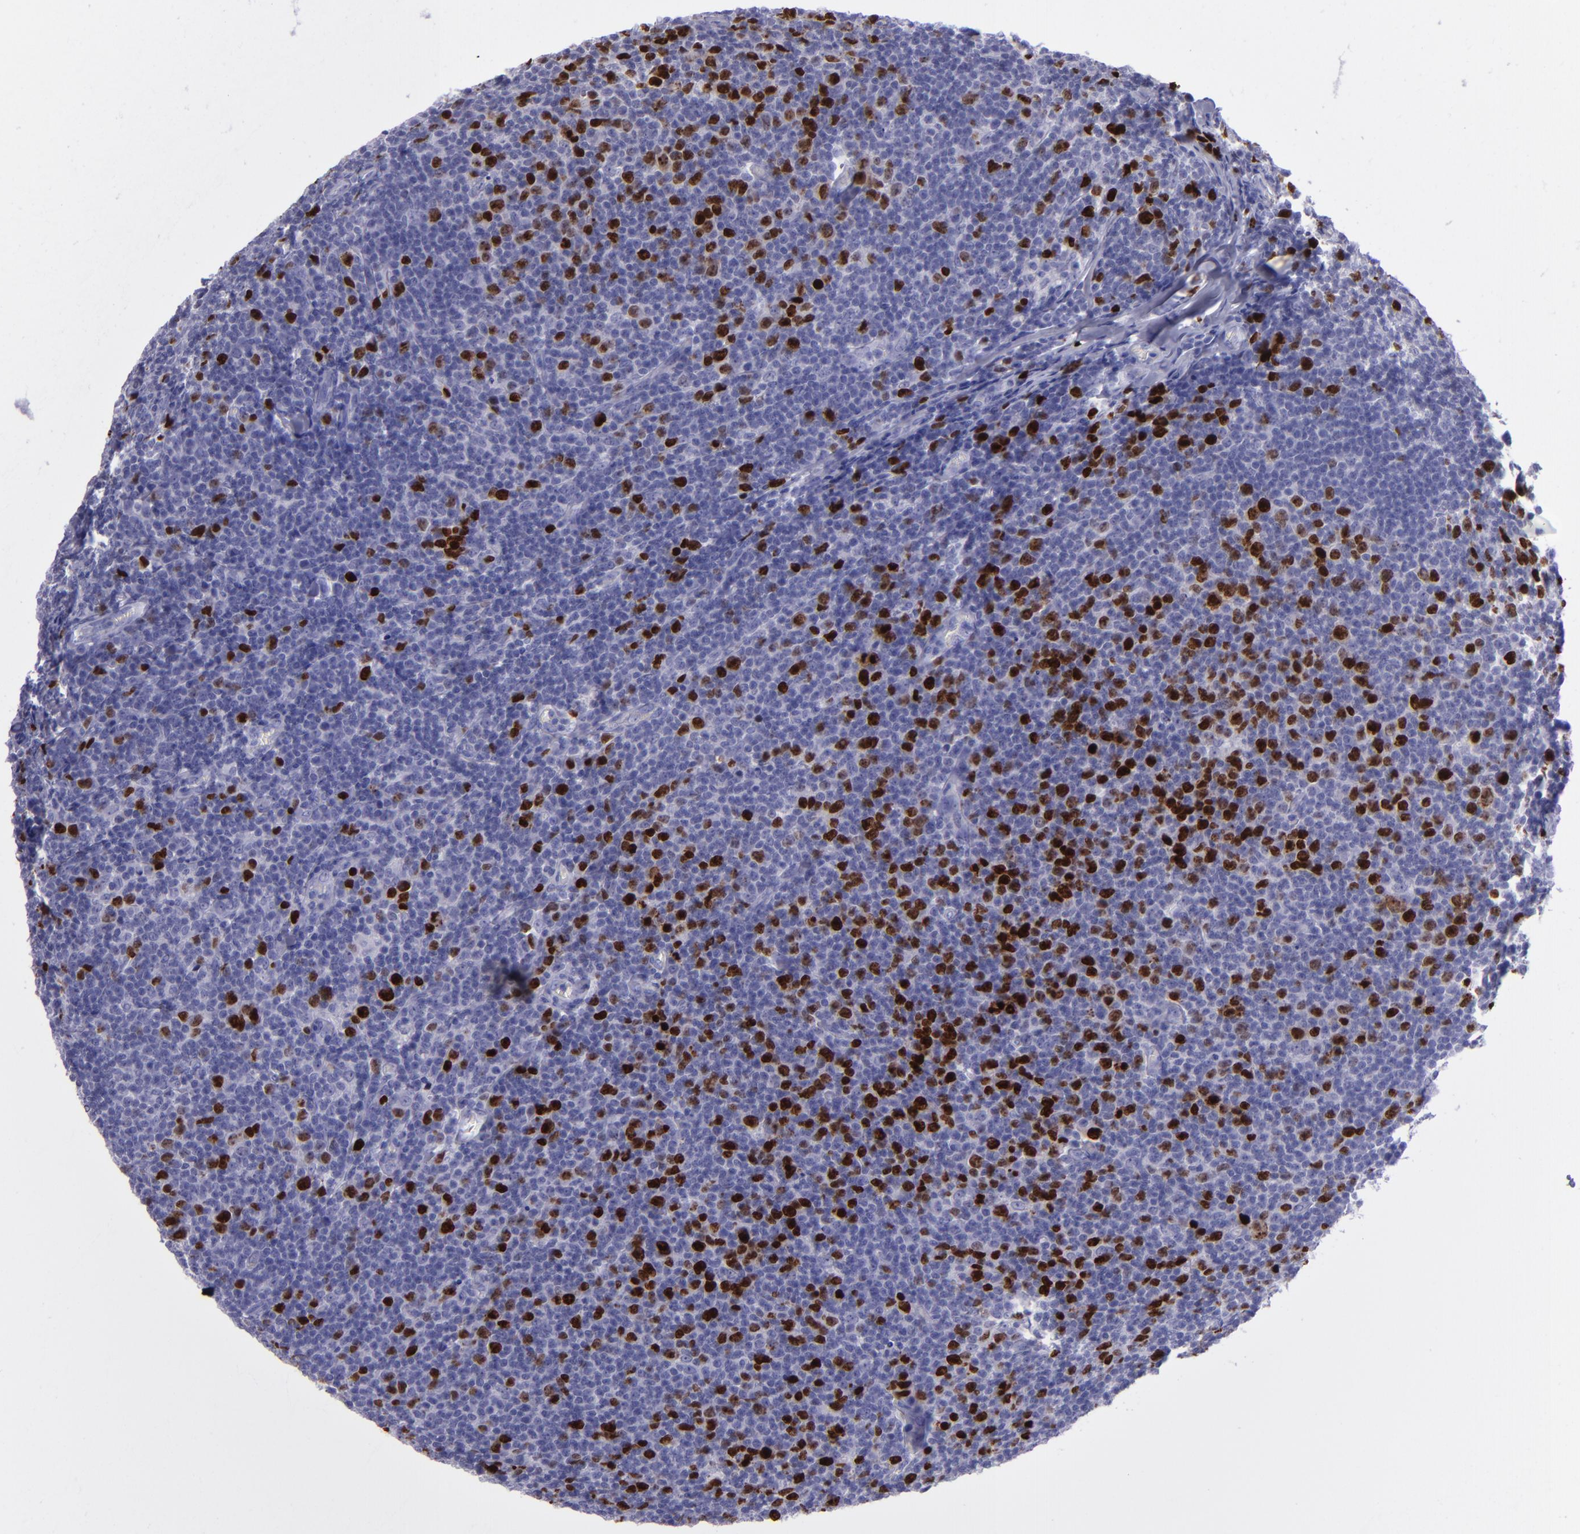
{"staining": {"intensity": "strong", "quantity": "25%-75%", "location": "nuclear"}, "tissue": "lymphoma", "cell_type": "Tumor cells", "image_type": "cancer", "snomed": [{"axis": "morphology", "description": "Malignant lymphoma, non-Hodgkin's type, Low grade"}, {"axis": "topography", "description": "Lymph node"}], "caption": "IHC (DAB (3,3'-diaminobenzidine)) staining of human malignant lymphoma, non-Hodgkin's type (low-grade) exhibits strong nuclear protein positivity in about 25%-75% of tumor cells.", "gene": "TOP2A", "patient": {"sex": "male", "age": 74}}